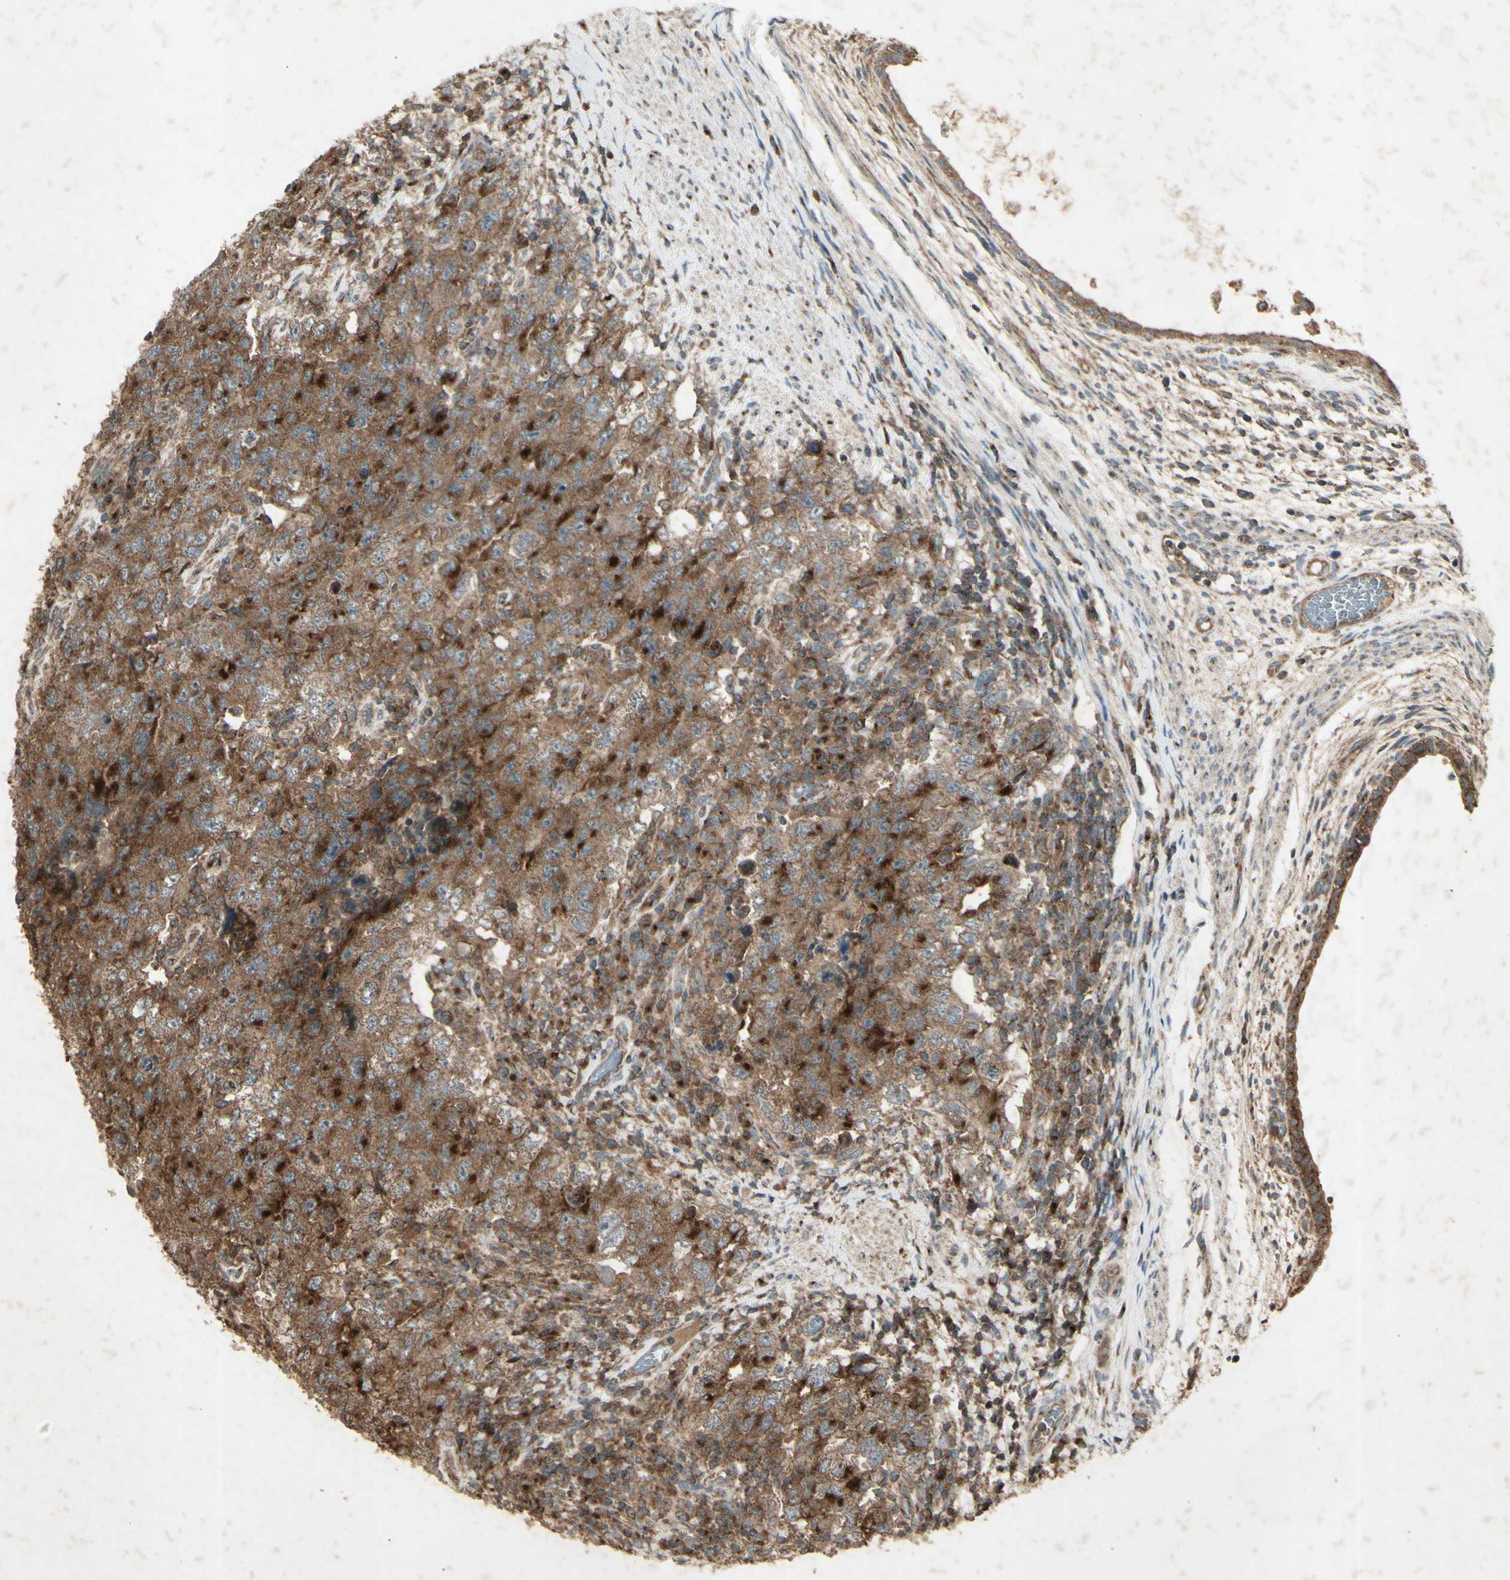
{"staining": {"intensity": "strong", "quantity": ">75%", "location": "cytoplasmic/membranous"}, "tissue": "testis cancer", "cell_type": "Tumor cells", "image_type": "cancer", "snomed": [{"axis": "morphology", "description": "Carcinoma, Embryonal, NOS"}, {"axis": "topography", "description": "Testis"}], "caption": "Human testis cancer stained for a protein (brown) shows strong cytoplasmic/membranous positive positivity in about >75% of tumor cells.", "gene": "AP1G1", "patient": {"sex": "male", "age": 26}}